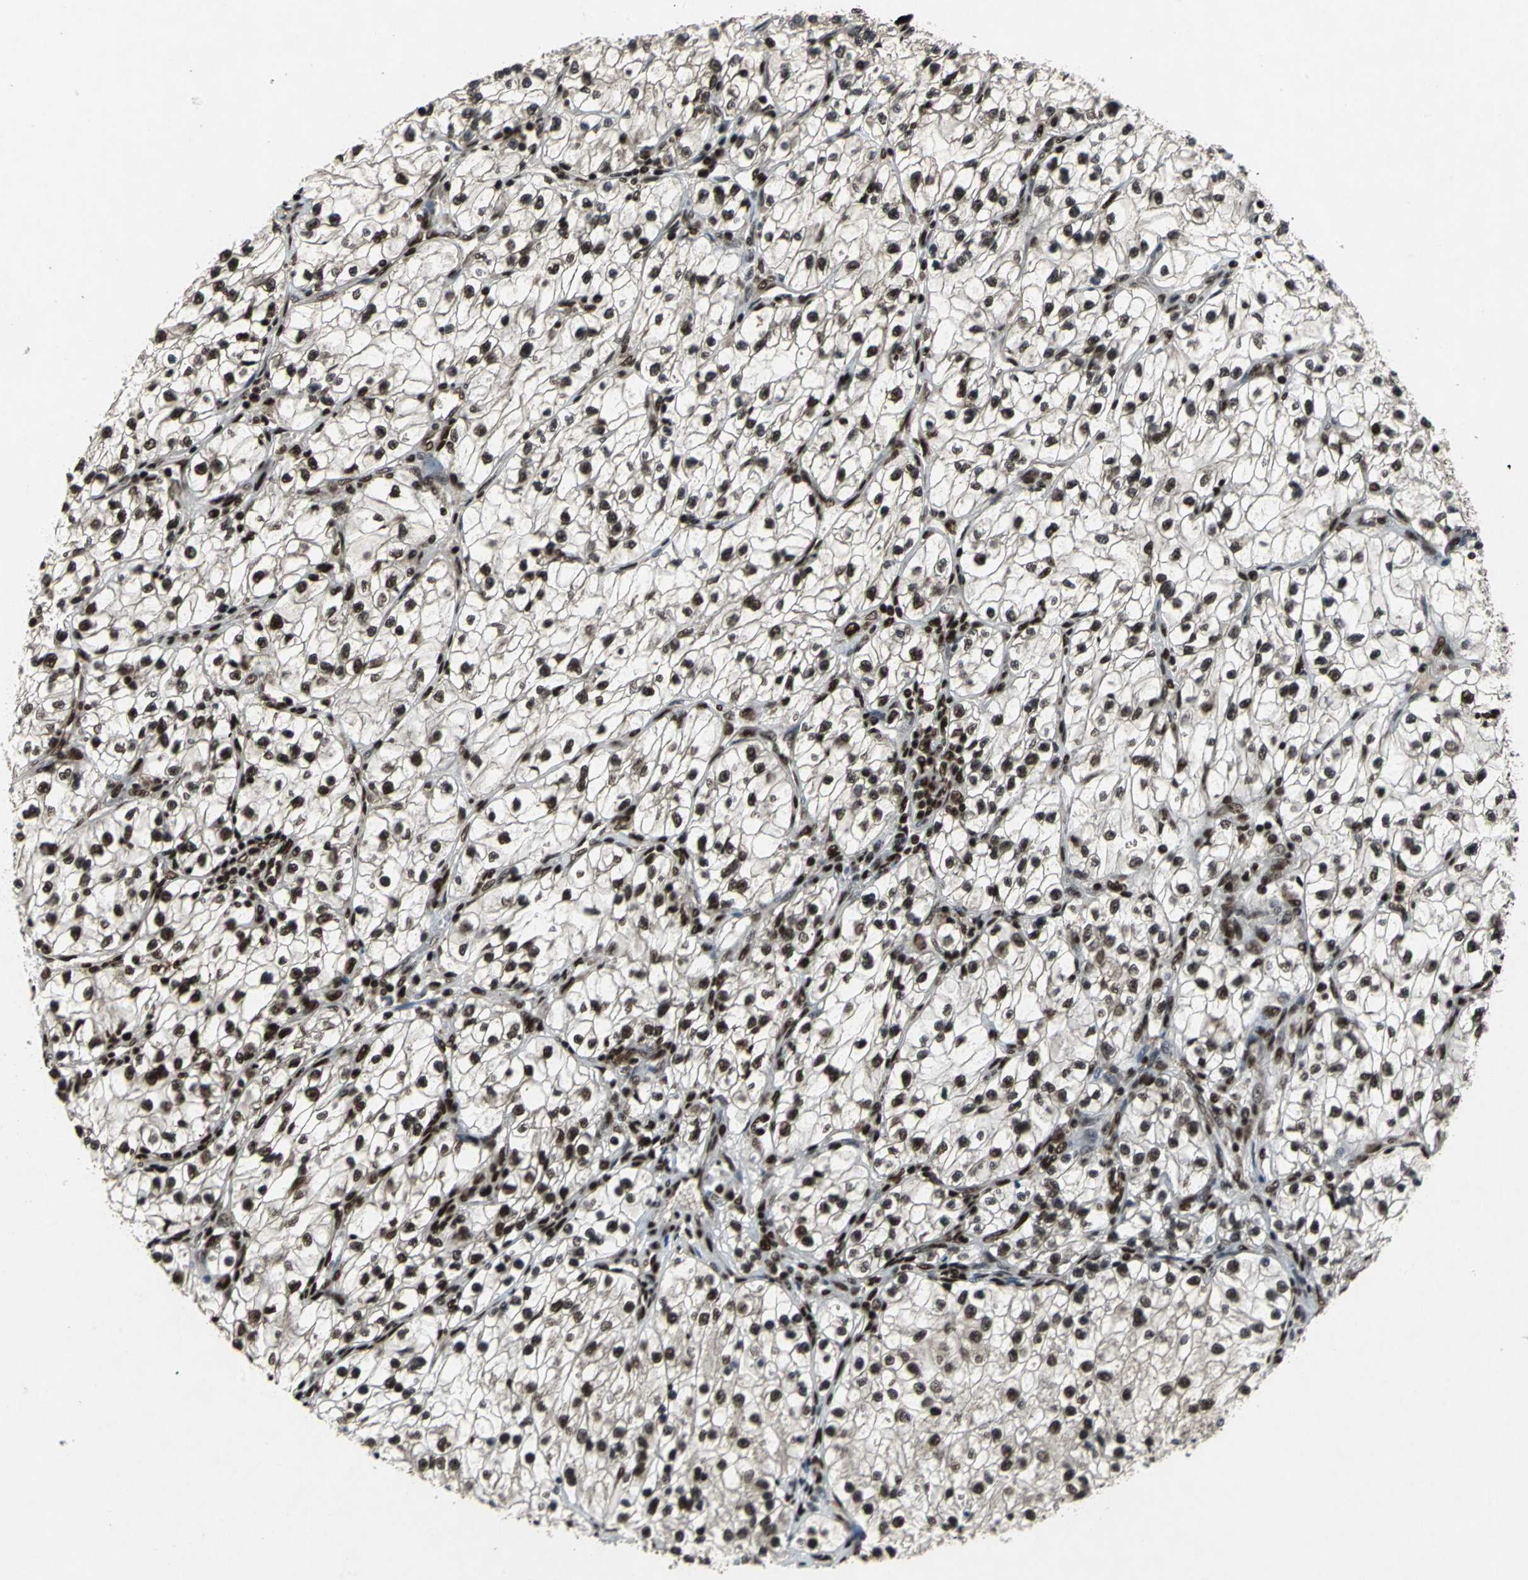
{"staining": {"intensity": "strong", "quantity": ">75%", "location": "nuclear"}, "tissue": "renal cancer", "cell_type": "Tumor cells", "image_type": "cancer", "snomed": [{"axis": "morphology", "description": "Adenocarcinoma, NOS"}, {"axis": "topography", "description": "Kidney"}], "caption": "Immunohistochemical staining of human renal adenocarcinoma reveals high levels of strong nuclear staining in about >75% of tumor cells.", "gene": "MTA2", "patient": {"sex": "female", "age": 57}}